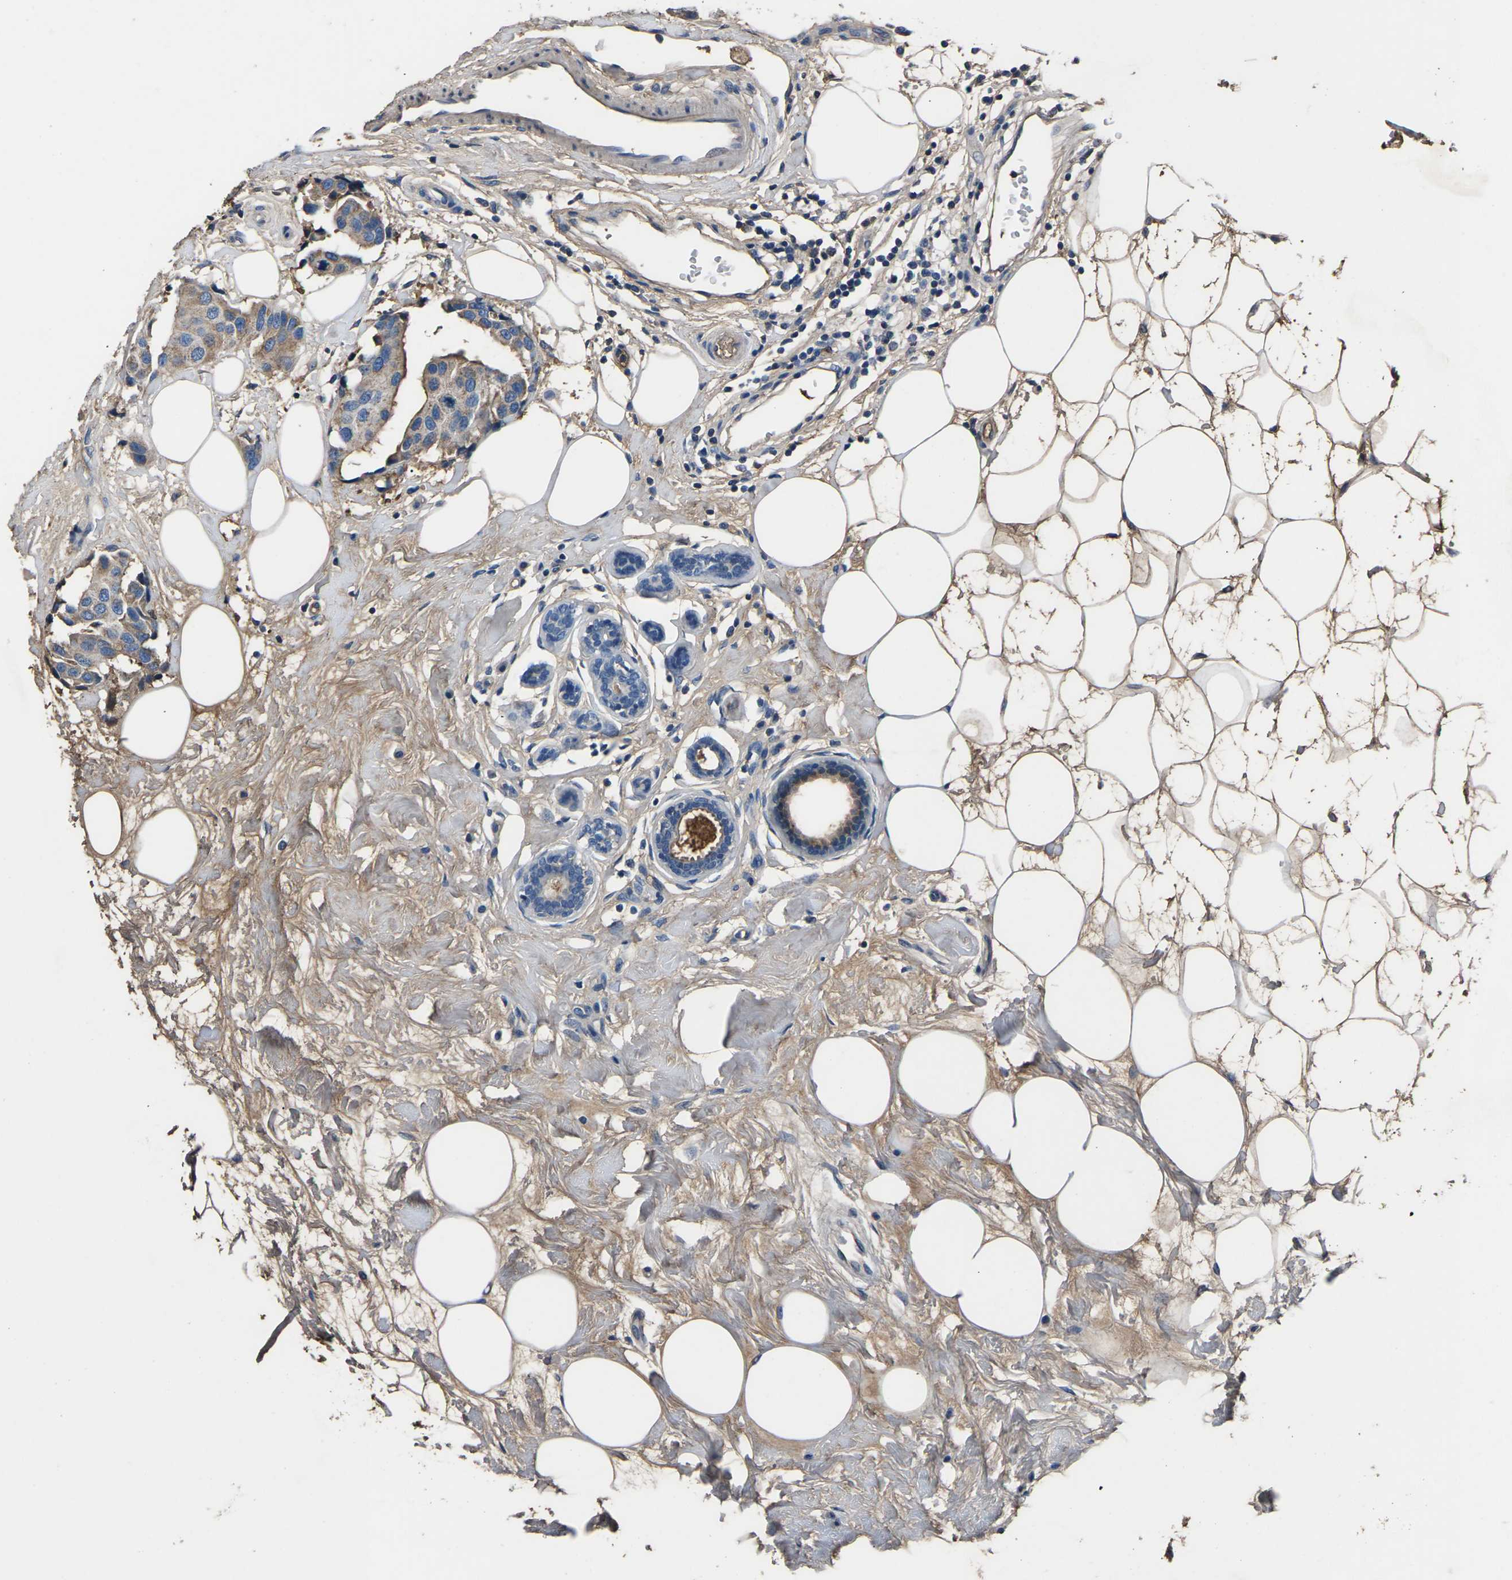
{"staining": {"intensity": "moderate", "quantity": "25%-75%", "location": "cytoplasmic/membranous"}, "tissue": "breast cancer", "cell_type": "Tumor cells", "image_type": "cancer", "snomed": [{"axis": "morphology", "description": "Normal tissue, NOS"}, {"axis": "morphology", "description": "Duct carcinoma"}, {"axis": "topography", "description": "Breast"}], "caption": "High-magnification brightfield microscopy of breast cancer stained with DAB (3,3'-diaminobenzidine) (brown) and counterstained with hematoxylin (blue). tumor cells exhibit moderate cytoplasmic/membranous positivity is seen in about25%-75% of cells.", "gene": "LEP", "patient": {"sex": "female", "age": 39}}